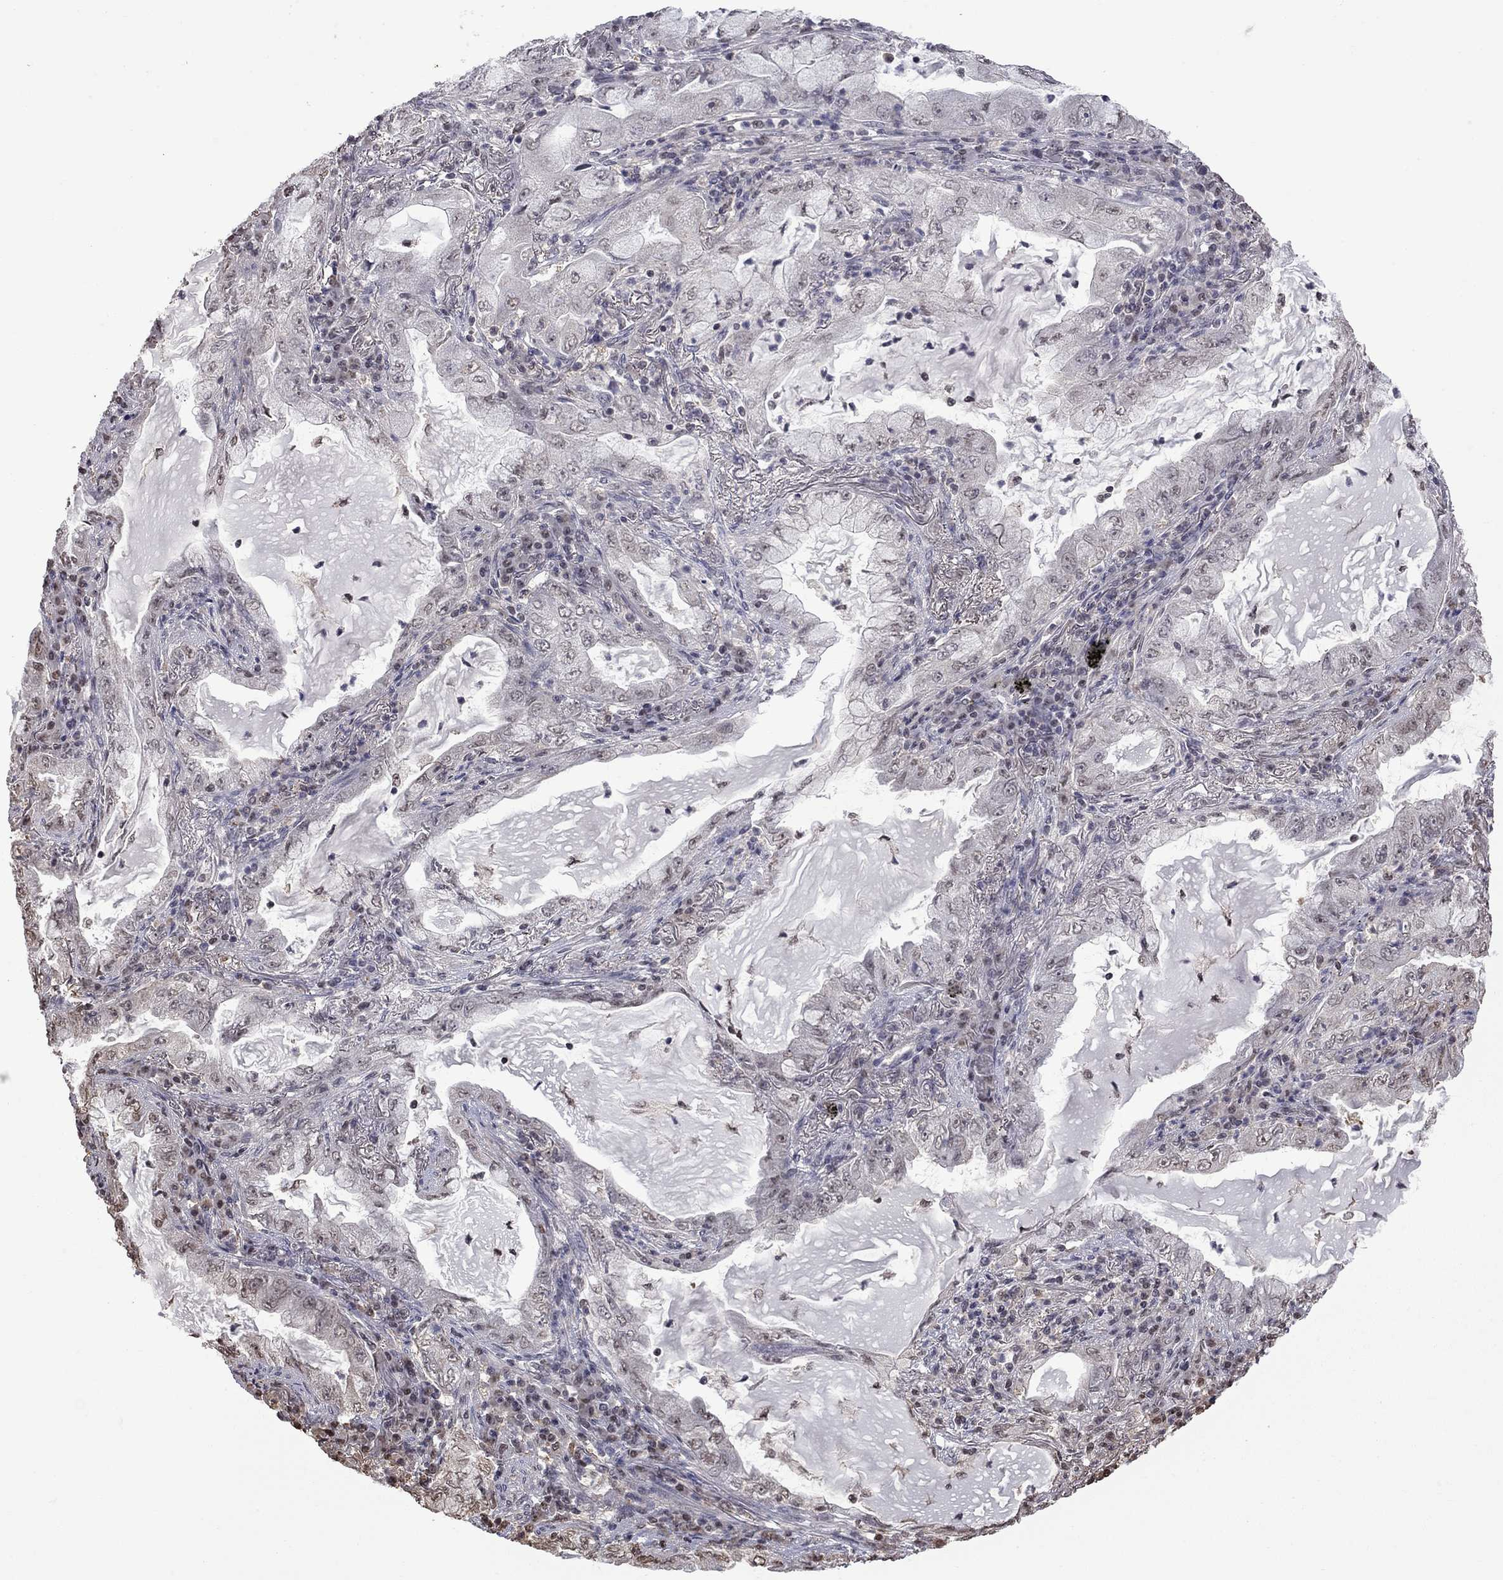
{"staining": {"intensity": "negative", "quantity": "none", "location": "none"}, "tissue": "lung cancer", "cell_type": "Tumor cells", "image_type": "cancer", "snomed": [{"axis": "morphology", "description": "Adenocarcinoma, NOS"}, {"axis": "topography", "description": "Lung"}], "caption": "IHC image of neoplastic tissue: human lung cancer stained with DAB displays no significant protein expression in tumor cells.", "gene": "RFWD3", "patient": {"sex": "female", "age": 73}}